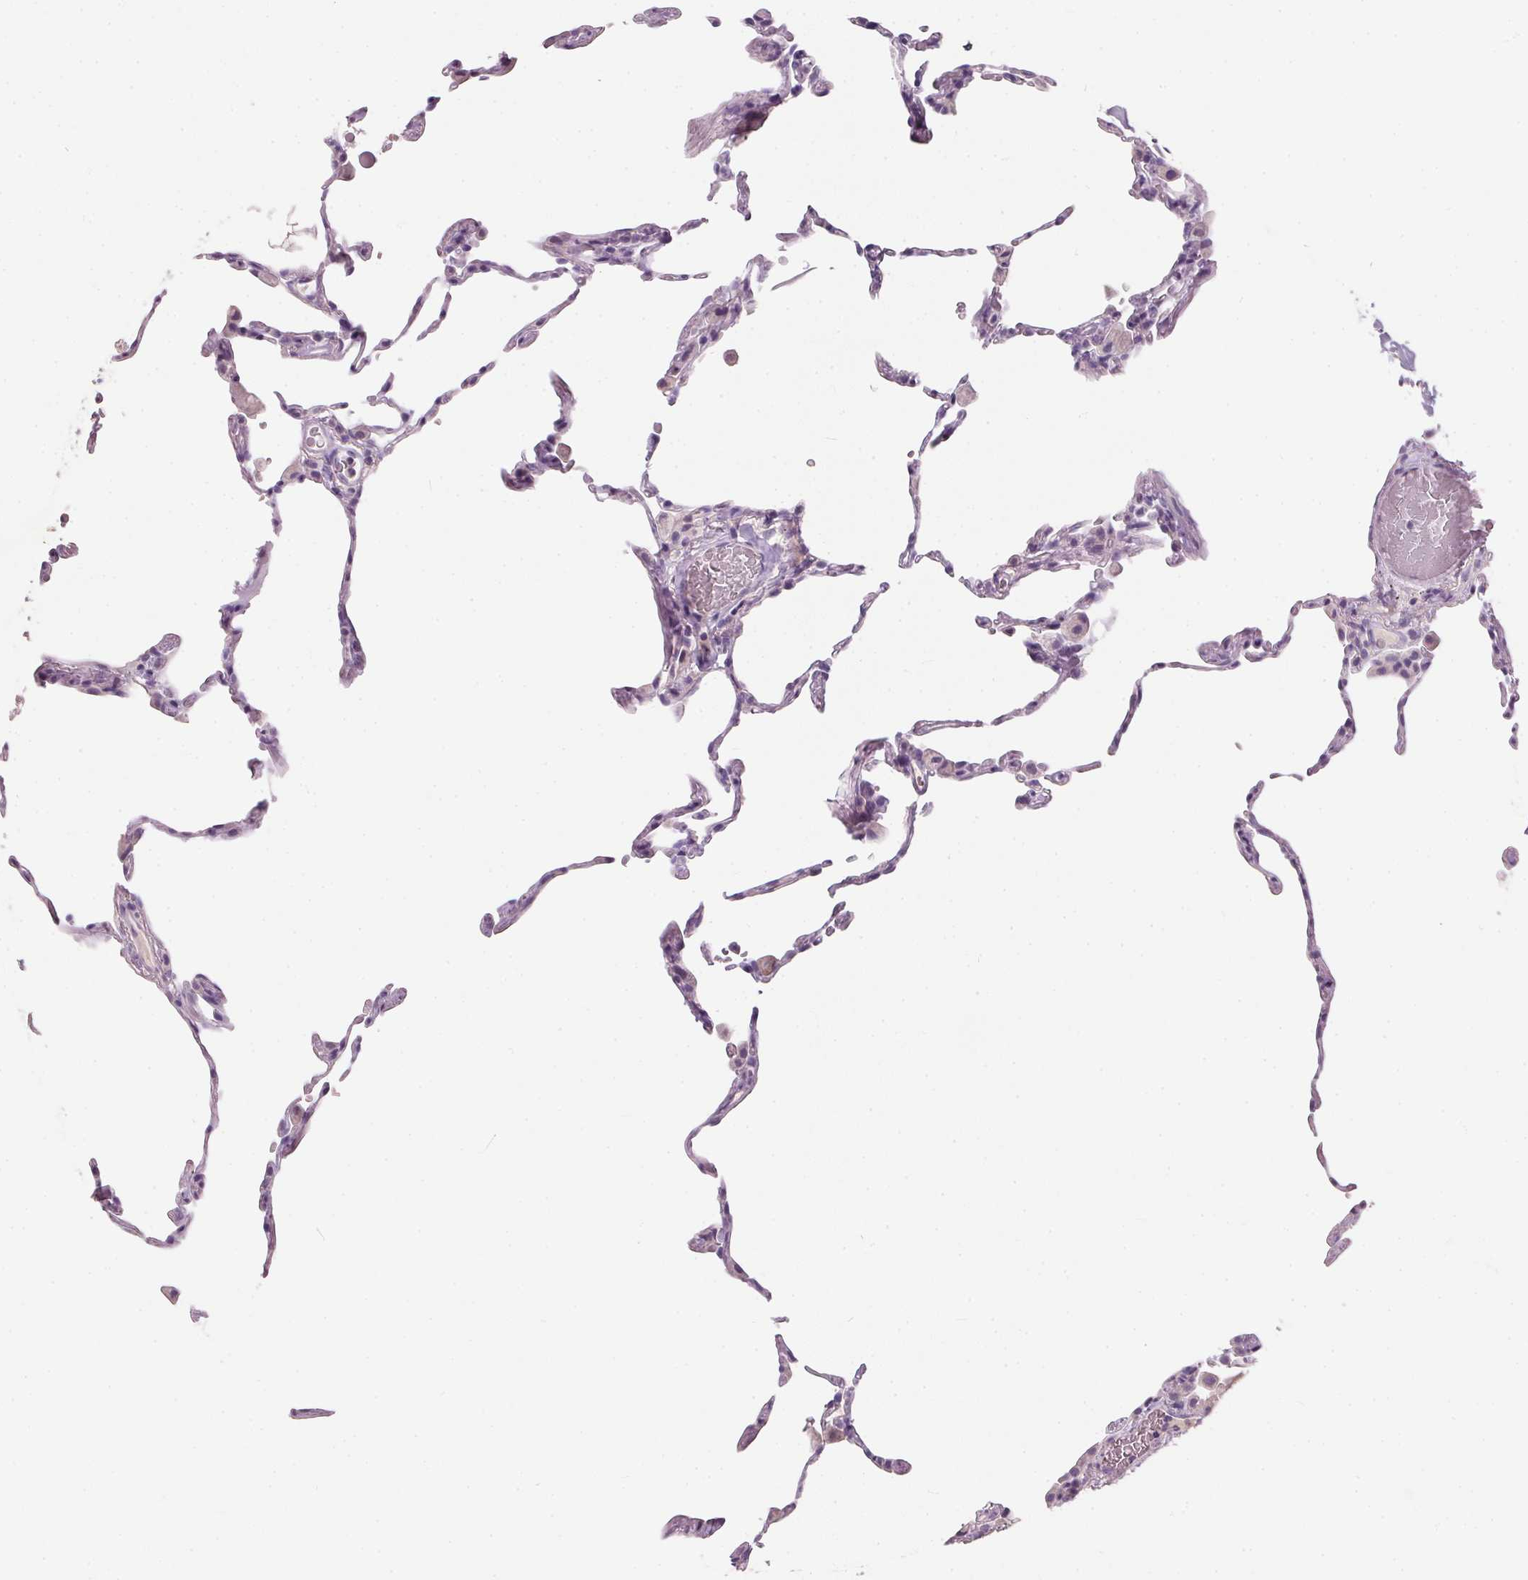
{"staining": {"intensity": "negative", "quantity": "none", "location": "none"}, "tissue": "lung", "cell_type": "Alveolar cells", "image_type": "normal", "snomed": [{"axis": "morphology", "description": "Normal tissue, NOS"}, {"axis": "topography", "description": "Lung"}], "caption": "The immunohistochemistry micrograph has no significant positivity in alveolar cells of lung. (DAB immunohistochemistry, high magnification).", "gene": "HSD17B1", "patient": {"sex": "female", "age": 57}}